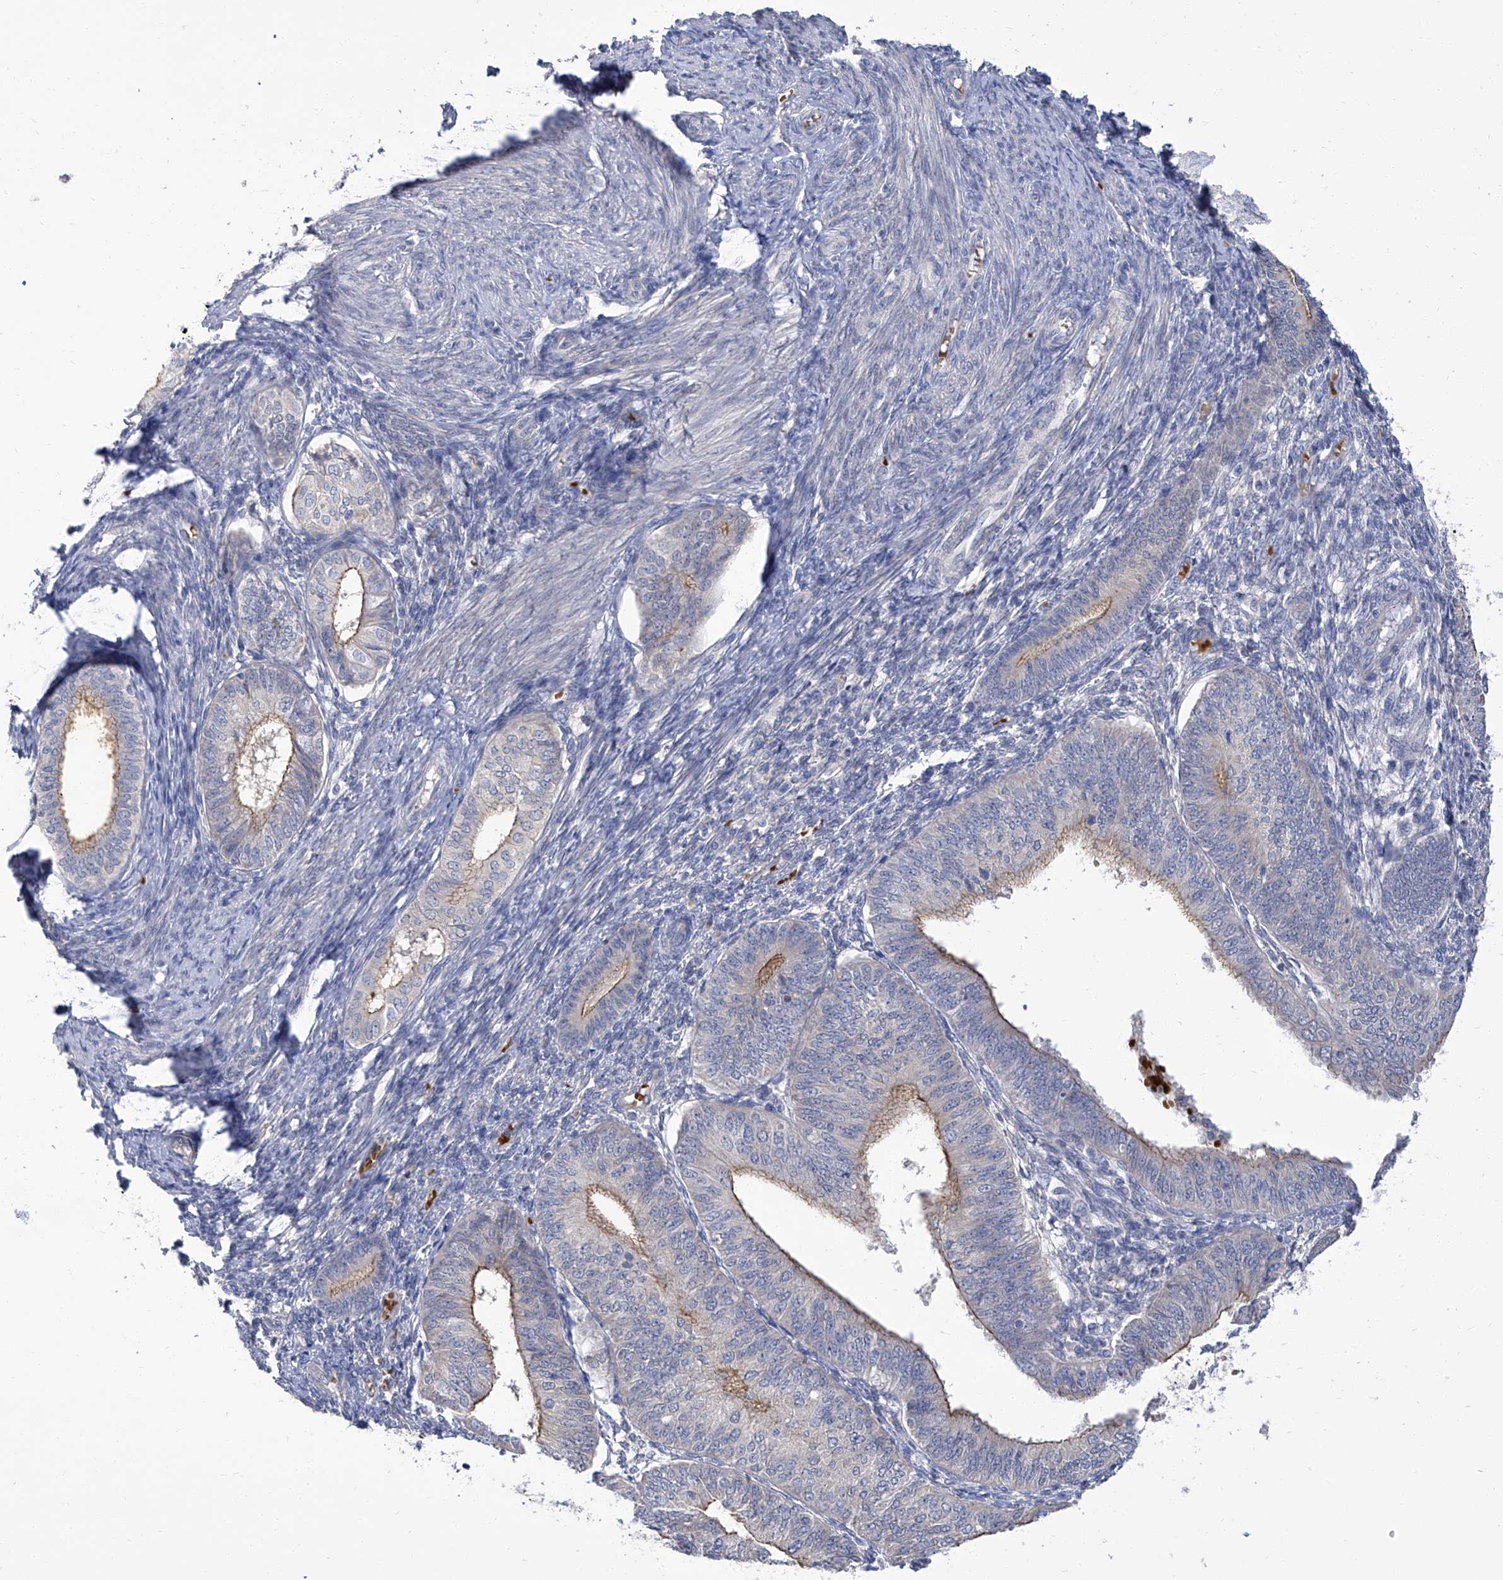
{"staining": {"intensity": "moderate", "quantity": "25%-75%", "location": "cytoplasmic/membranous"}, "tissue": "endometrial cancer", "cell_type": "Tumor cells", "image_type": "cancer", "snomed": [{"axis": "morphology", "description": "Adenocarcinoma, NOS"}, {"axis": "topography", "description": "Endometrium"}], "caption": "IHC micrograph of endometrial adenocarcinoma stained for a protein (brown), which demonstrates medium levels of moderate cytoplasmic/membranous staining in about 25%-75% of tumor cells.", "gene": "PARD3", "patient": {"sex": "female", "age": 58}}